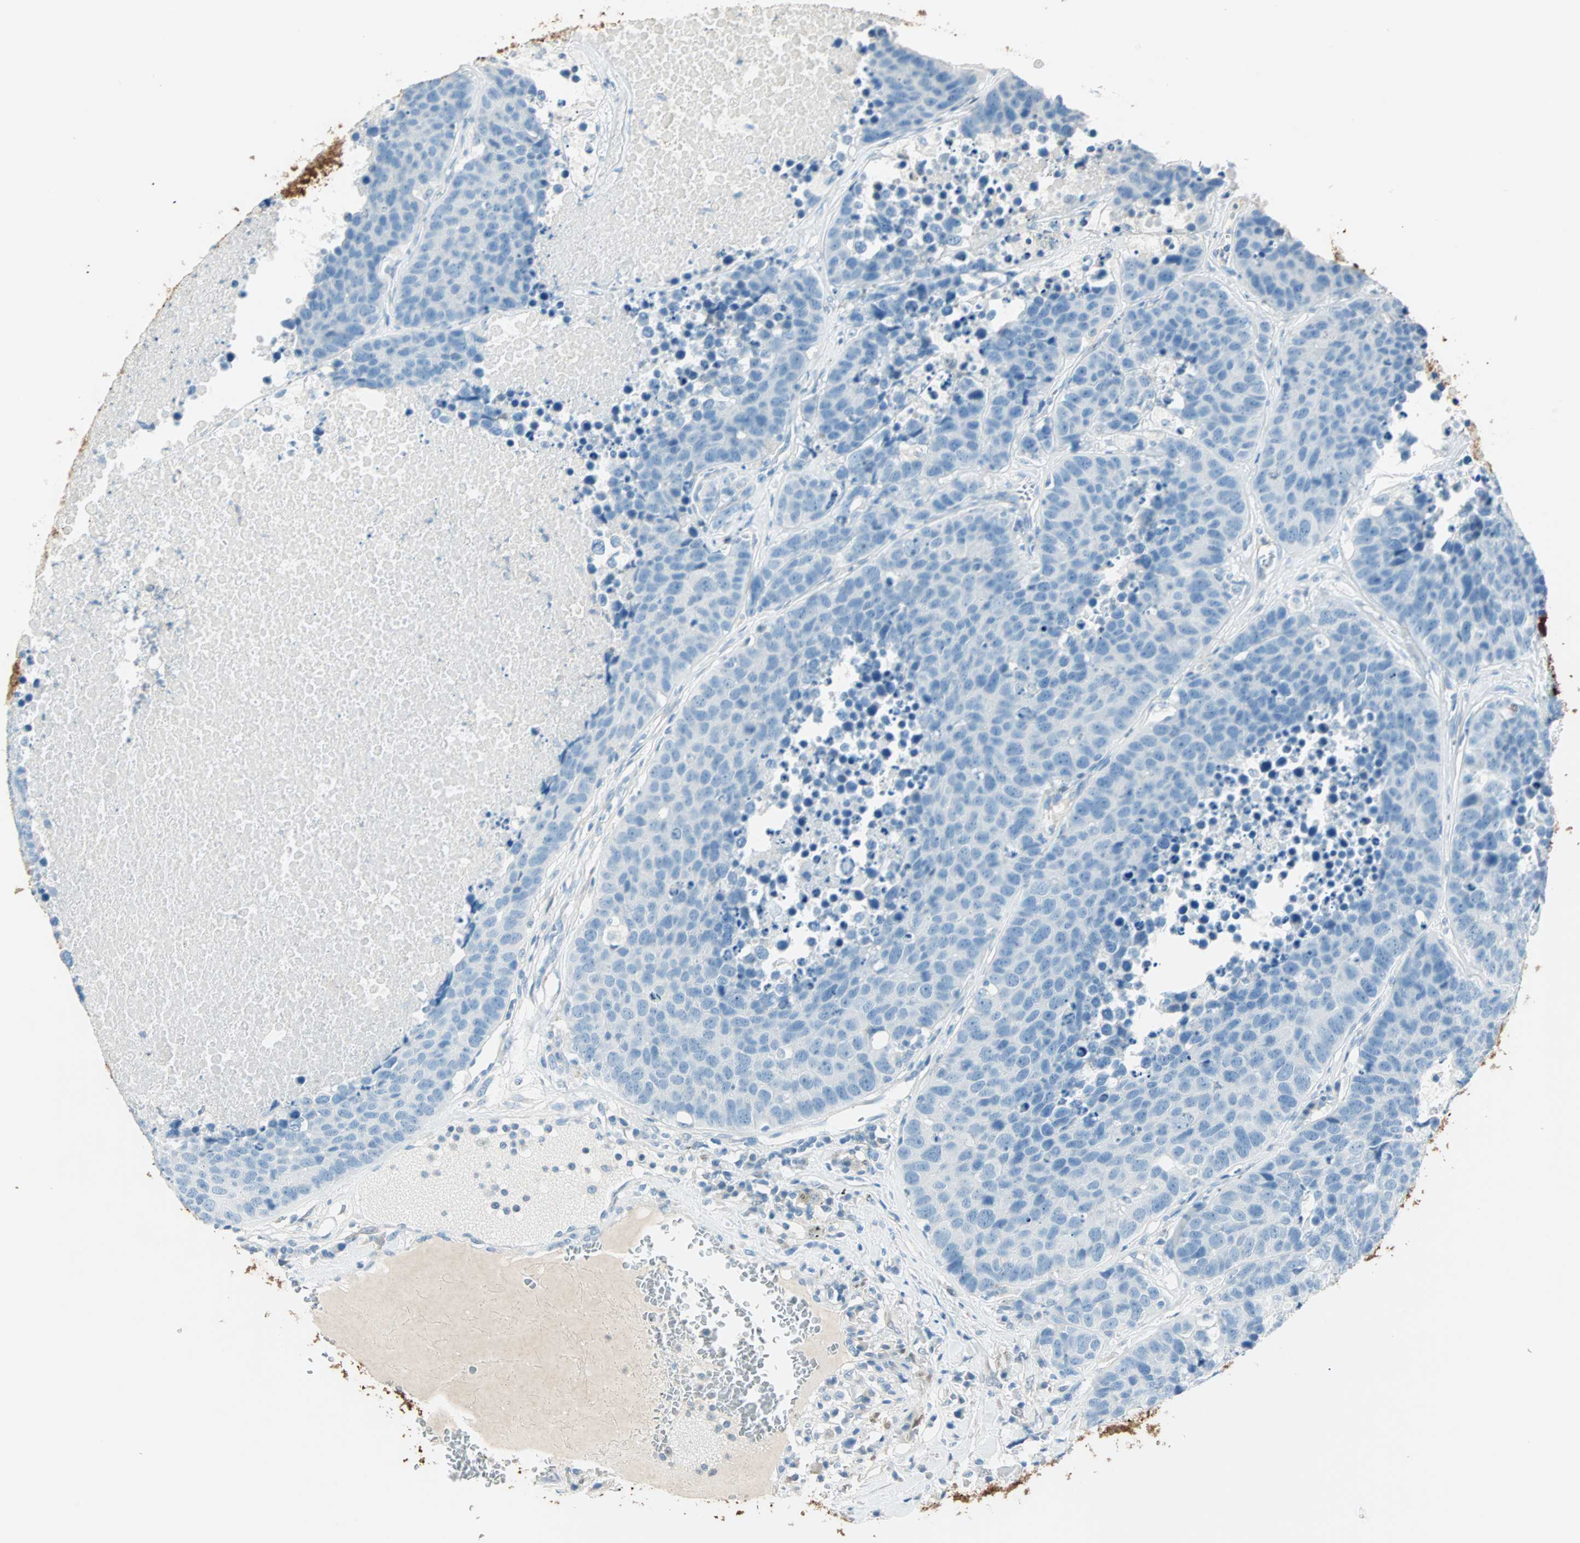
{"staining": {"intensity": "negative", "quantity": "none", "location": "none"}, "tissue": "carcinoid", "cell_type": "Tumor cells", "image_type": "cancer", "snomed": [{"axis": "morphology", "description": "Carcinoid, malignant, NOS"}, {"axis": "topography", "description": "Lung"}], "caption": "A high-resolution image shows immunohistochemistry (IHC) staining of carcinoid (malignant), which exhibits no significant expression in tumor cells. Nuclei are stained in blue.", "gene": "S100A1", "patient": {"sex": "male", "age": 60}}